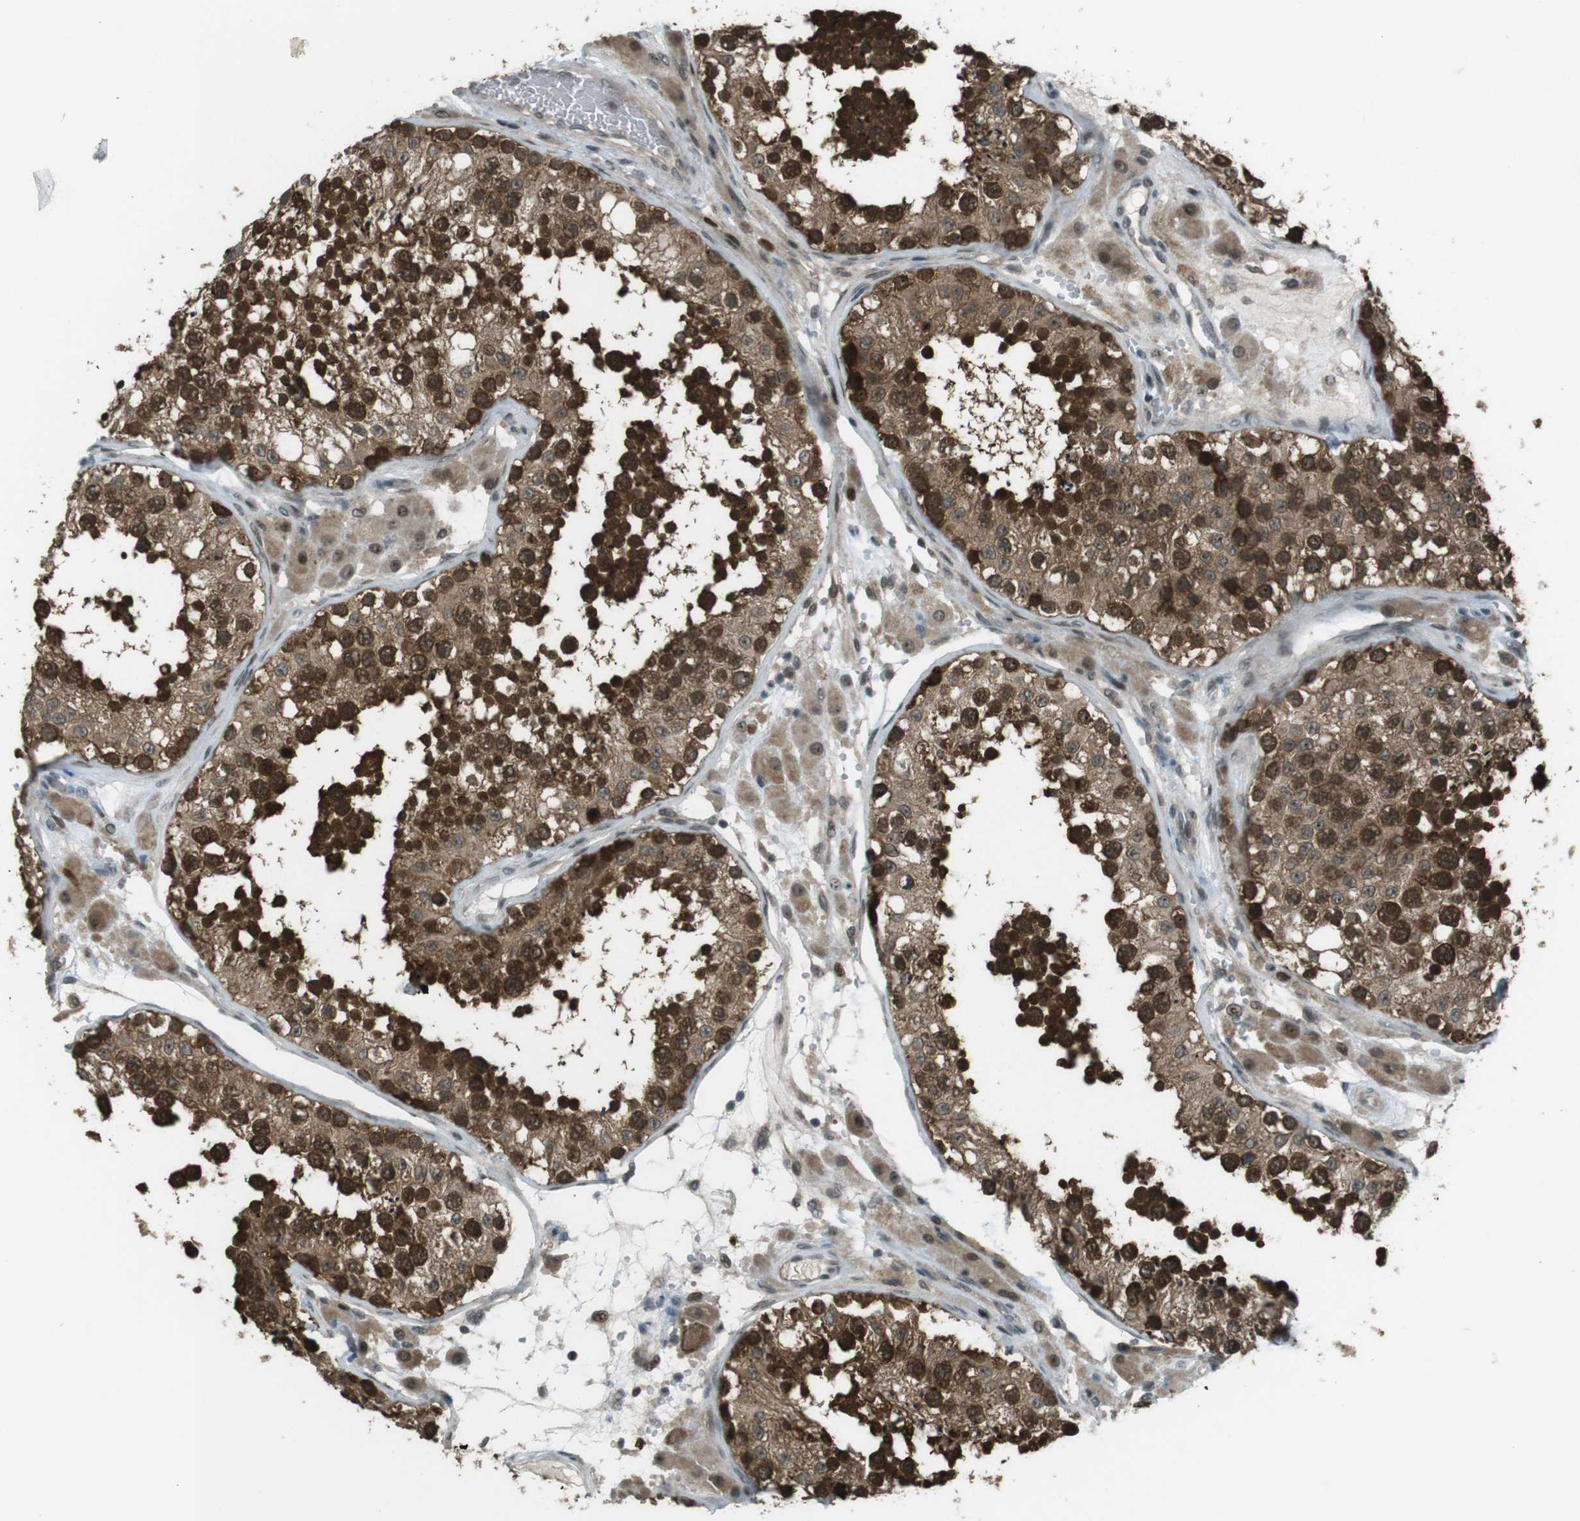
{"staining": {"intensity": "strong", "quantity": ">75%", "location": "cytoplasmic/membranous,nuclear"}, "tissue": "testis", "cell_type": "Cells in seminiferous ducts", "image_type": "normal", "snomed": [{"axis": "morphology", "description": "Normal tissue, NOS"}, {"axis": "topography", "description": "Testis"}], "caption": "Brown immunohistochemical staining in benign testis shows strong cytoplasmic/membranous,nuclear staining in approximately >75% of cells in seminiferous ducts. Ihc stains the protein of interest in brown and the nuclei are stained blue.", "gene": "SLITRK5", "patient": {"sex": "male", "age": 26}}